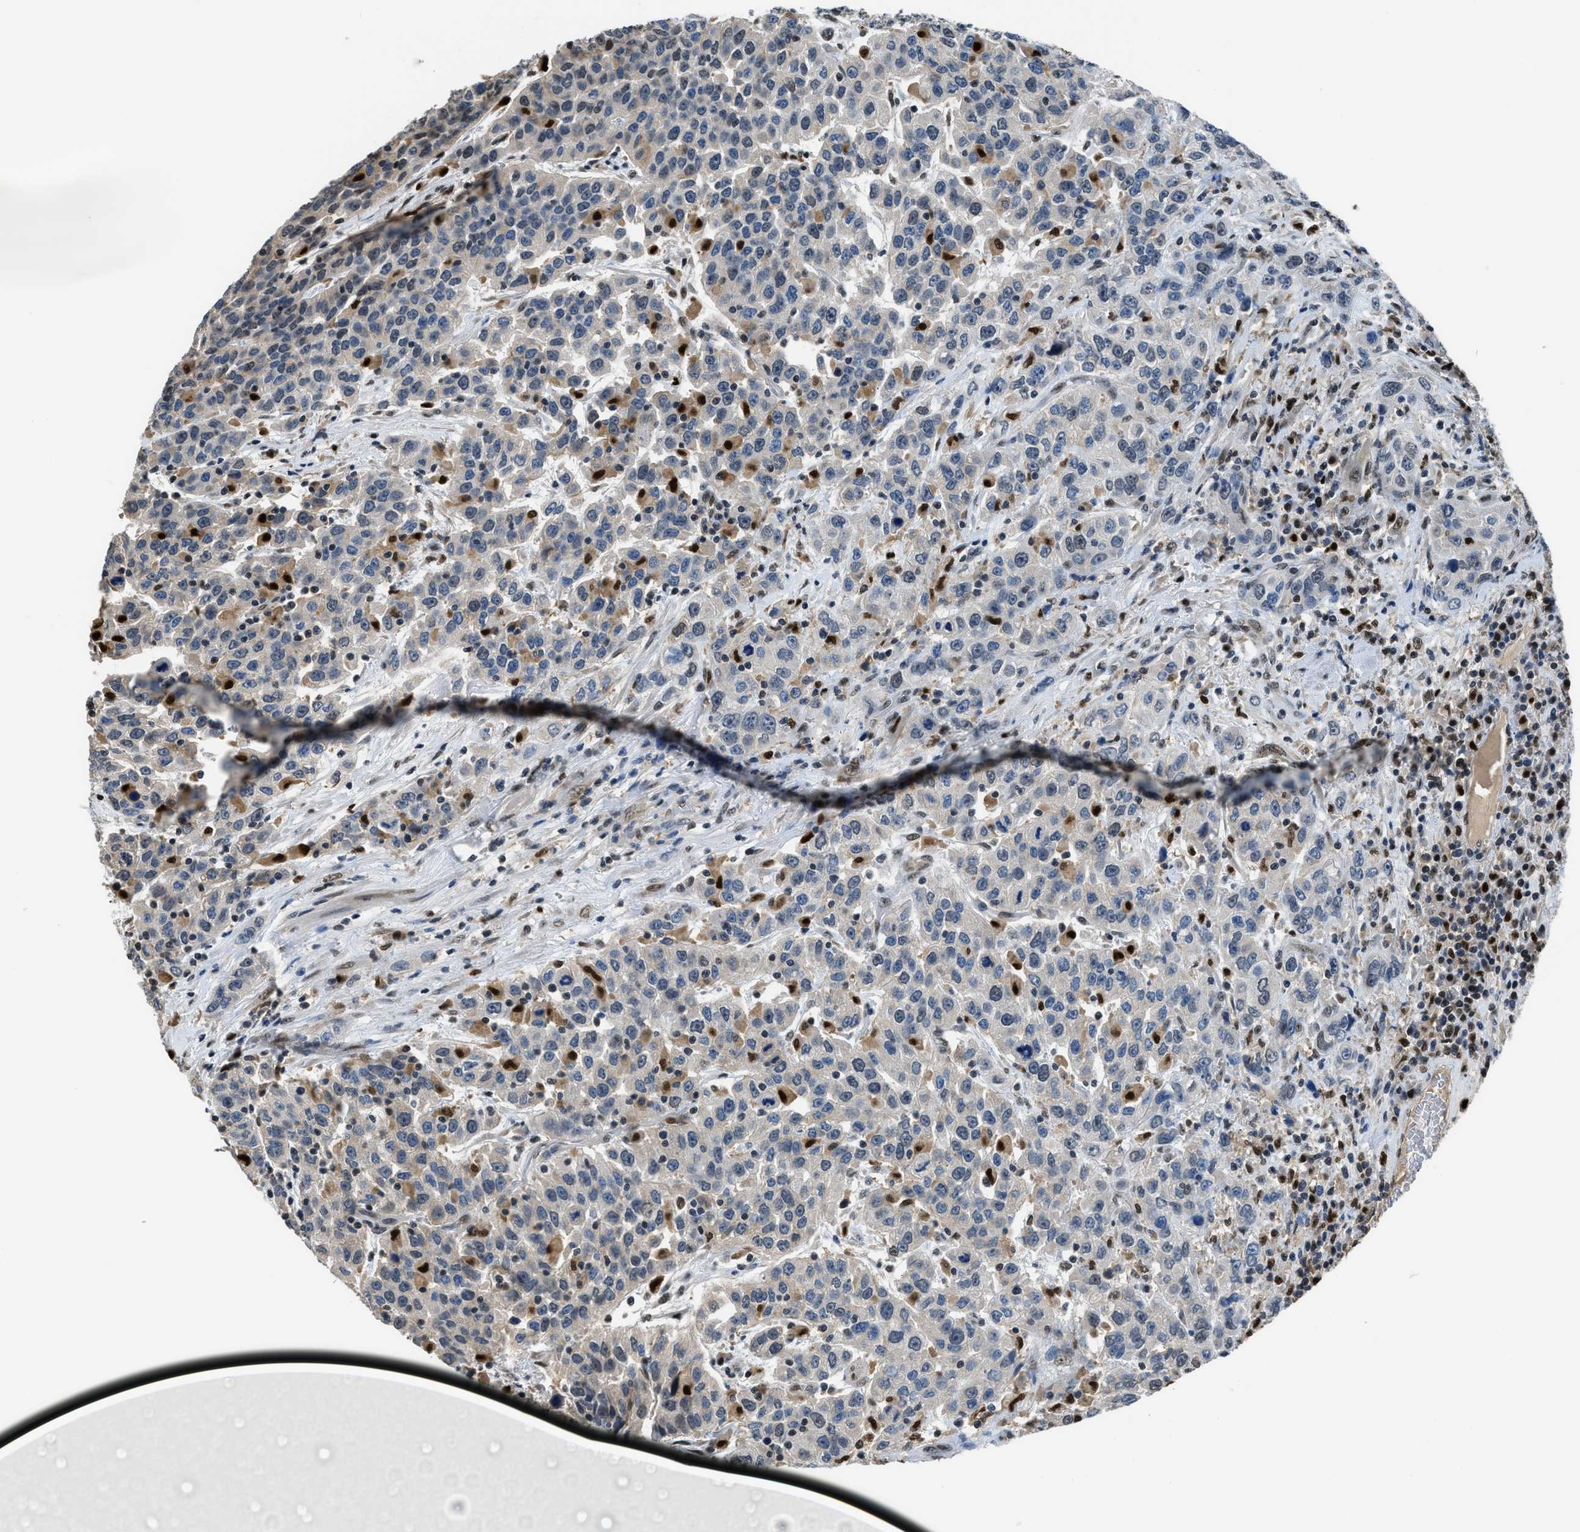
{"staining": {"intensity": "negative", "quantity": "none", "location": "none"}, "tissue": "urothelial cancer", "cell_type": "Tumor cells", "image_type": "cancer", "snomed": [{"axis": "morphology", "description": "Urothelial carcinoma, High grade"}, {"axis": "topography", "description": "Urinary bladder"}], "caption": "Urothelial carcinoma (high-grade) was stained to show a protein in brown. There is no significant staining in tumor cells.", "gene": "ALX1", "patient": {"sex": "female", "age": 80}}